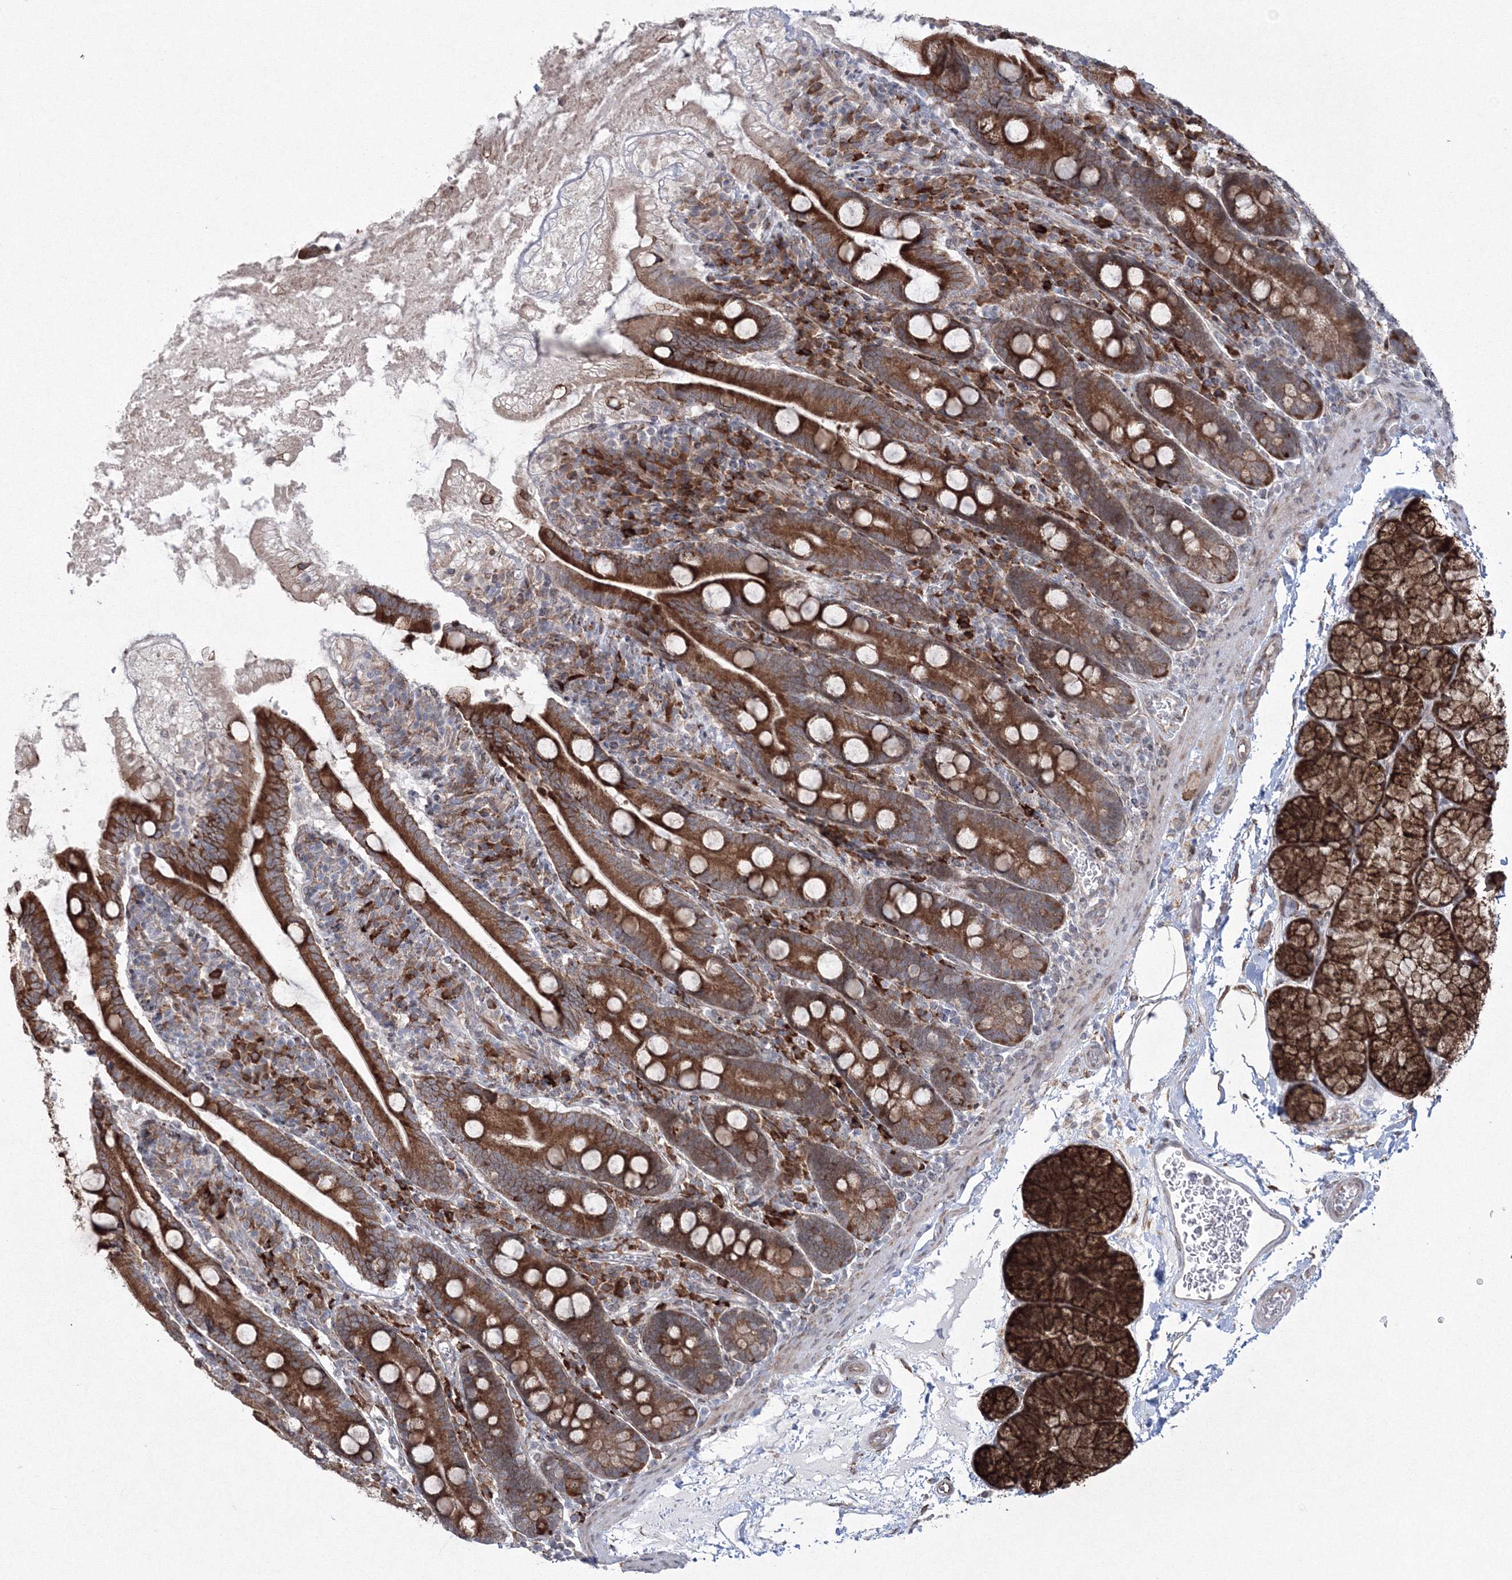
{"staining": {"intensity": "strong", "quantity": ">75%", "location": "cytoplasmic/membranous"}, "tissue": "duodenum", "cell_type": "Glandular cells", "image_type": "normal", "snomed": [{"axis": "morphology", "description": "Normal tissue, NOS"}, {"axis": "topography", "description": "Duodenum"}], "caption": "Immunohistochemistry histopathology image of benign duodenum: human duodenum stained using immunohistochemistry reveals high levels of strong protein expression localized specifically in the cytoplasmic/membranous of glandular cells, appearing as a cytoplasmic/membranous brown color.", "gene": "EFCAB12", "patient": {"sex": "male", "age": 35}}